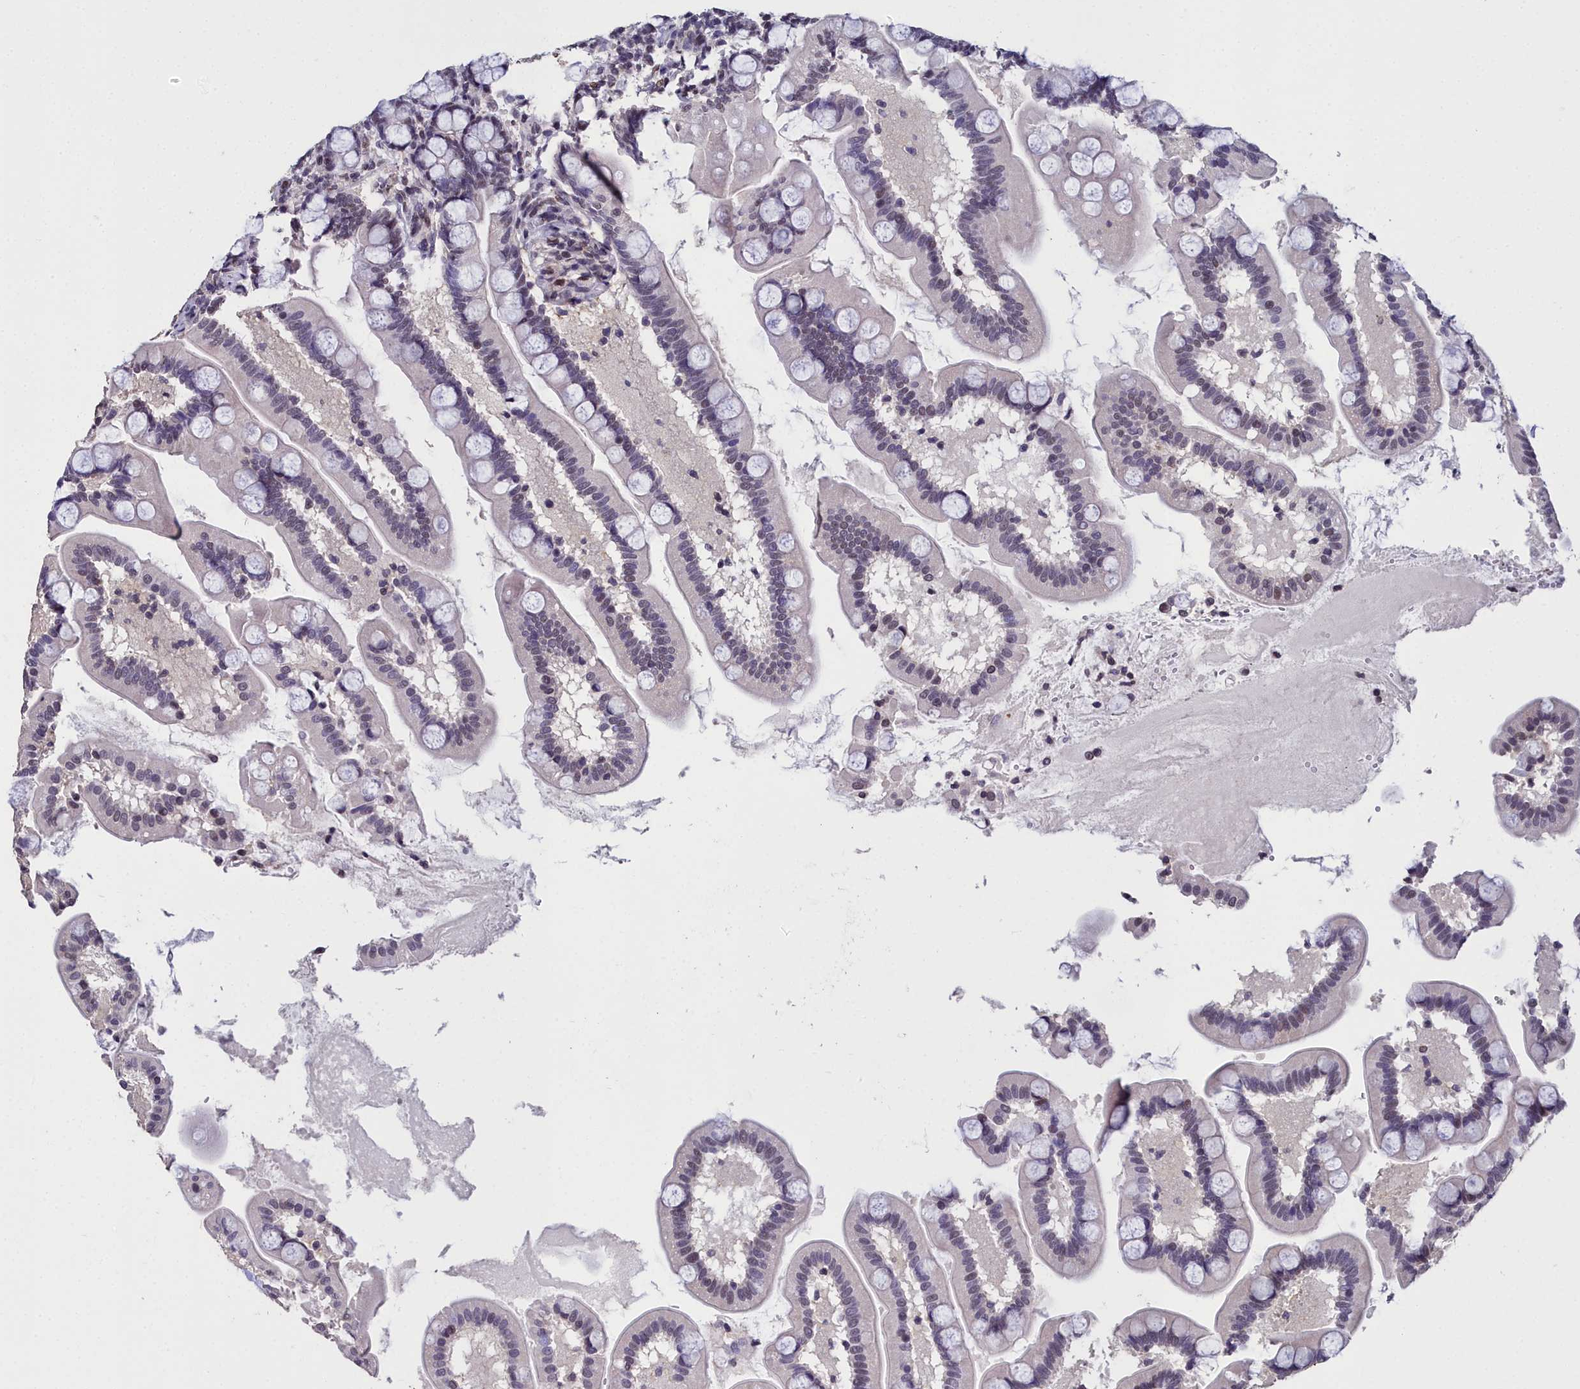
{"staining": {"intensity": "weak", "quantity": "<25%", "location": "nuclear"}, "tissue": "small intestine", "cell_type": "Glandular cells", "image_type": "normal", "snomed": [{"axis": "morphology", "description": "Normal tissue, NOS"}, {"axis": "topography", "description": "Small intestine"}], "caption": "Immunohistochemistry micrograph of unremarkable small intestine: small intestine stained with DAB reveals no significant protein staining in glandular cells.", "gene": "CCDC97", "patient": {"sex": "female", "age": 64}}